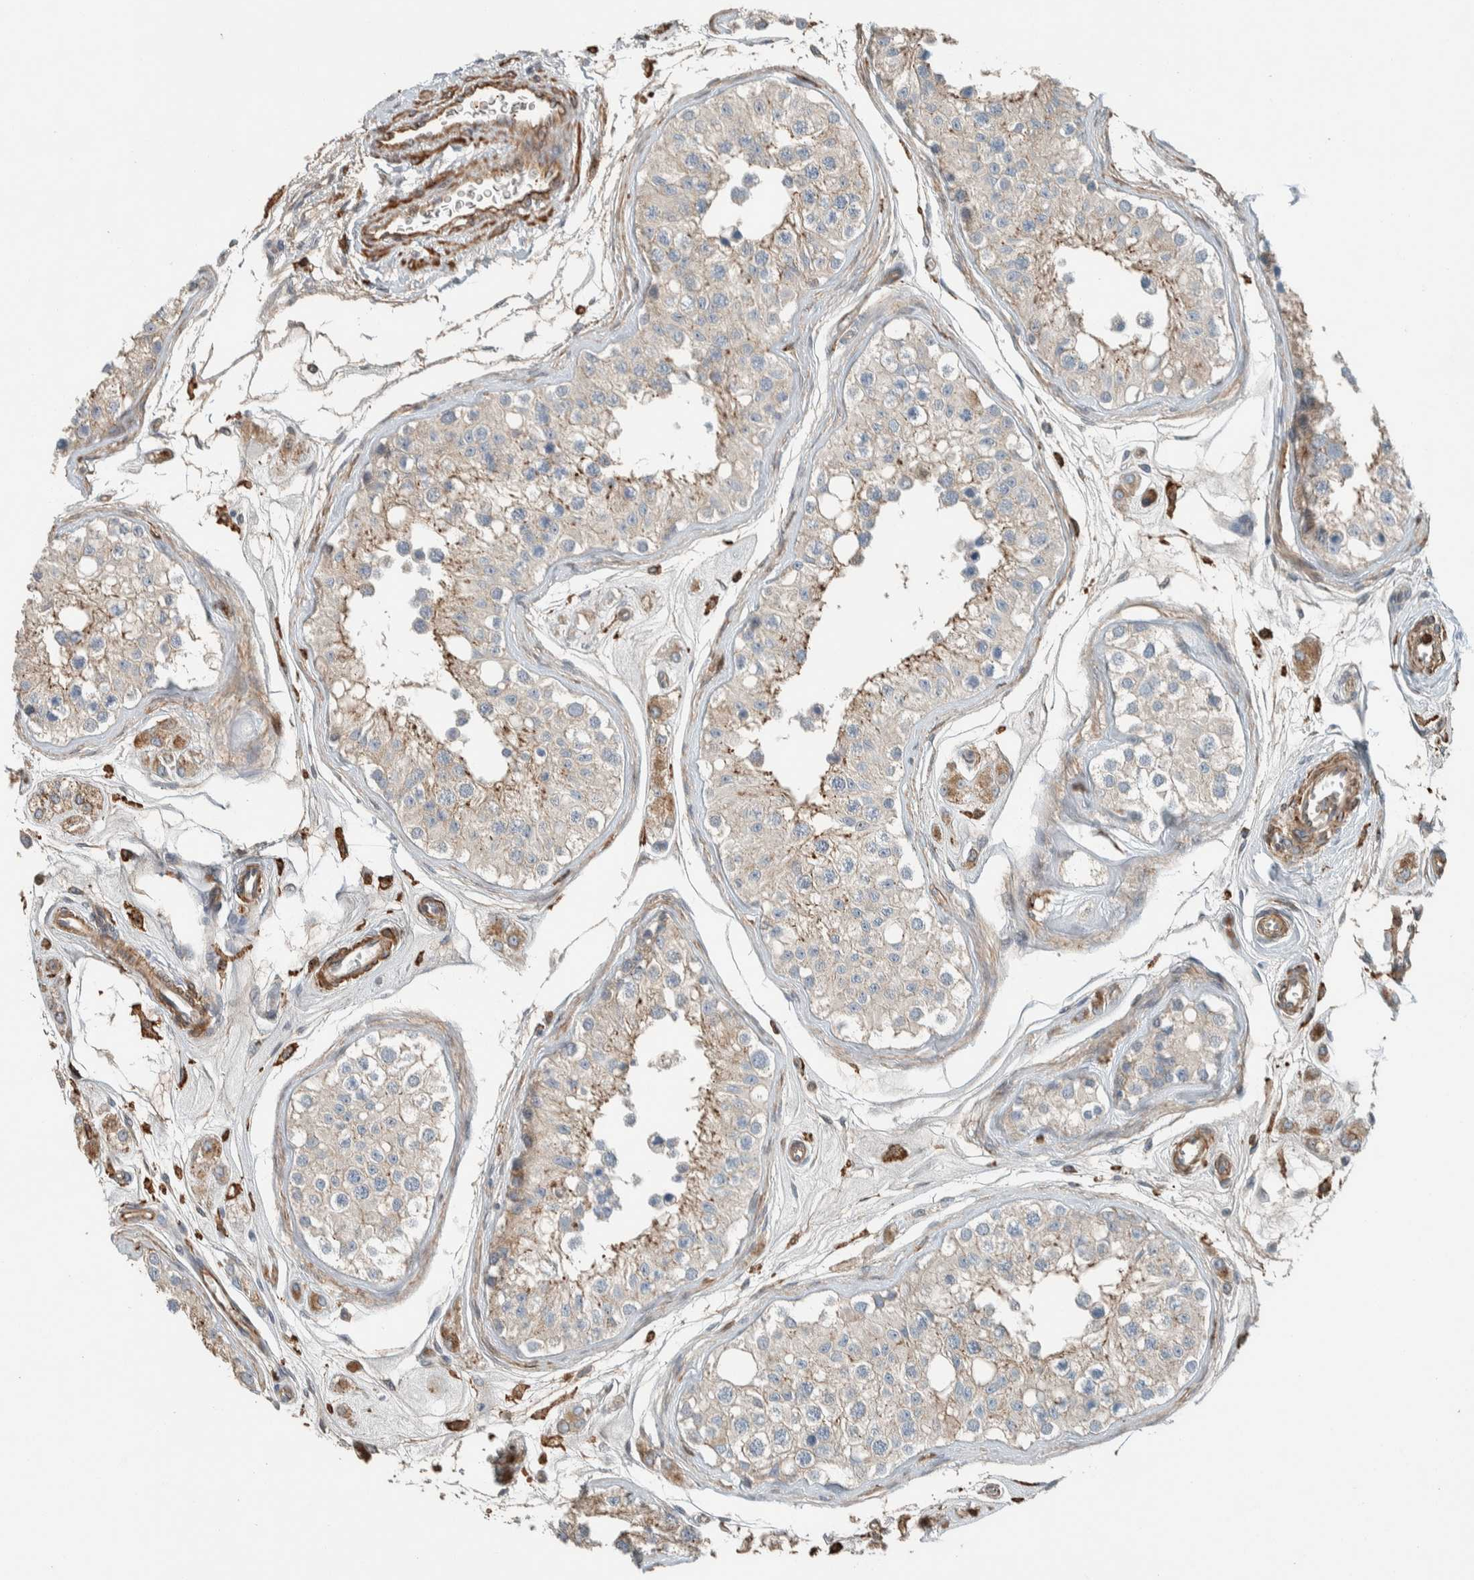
{"staining": {"intensity": "weak", "quantity": "<25%", "location": "cytoplasmic/membranous"}, "tissue": "testis", "cell_type": "Cells in seminiferous ducts", "image_type": "normal", "snomed": [{"axis": "morphology", "description": "Normal tissue, NOS"}, {"axis": "morphology", "description": "Adenocarcinoma, metastatic, NOS"}, {"axis": "topography", "description": "Testis"}], "caption": "This is an immunohistochemistry (IHC) photomicrograph of unremarkable testis. There is no positivity in cells in seminiferous ducts.", "gene": "CTBP2", "patient": {"sex": "male", "age": 26}}